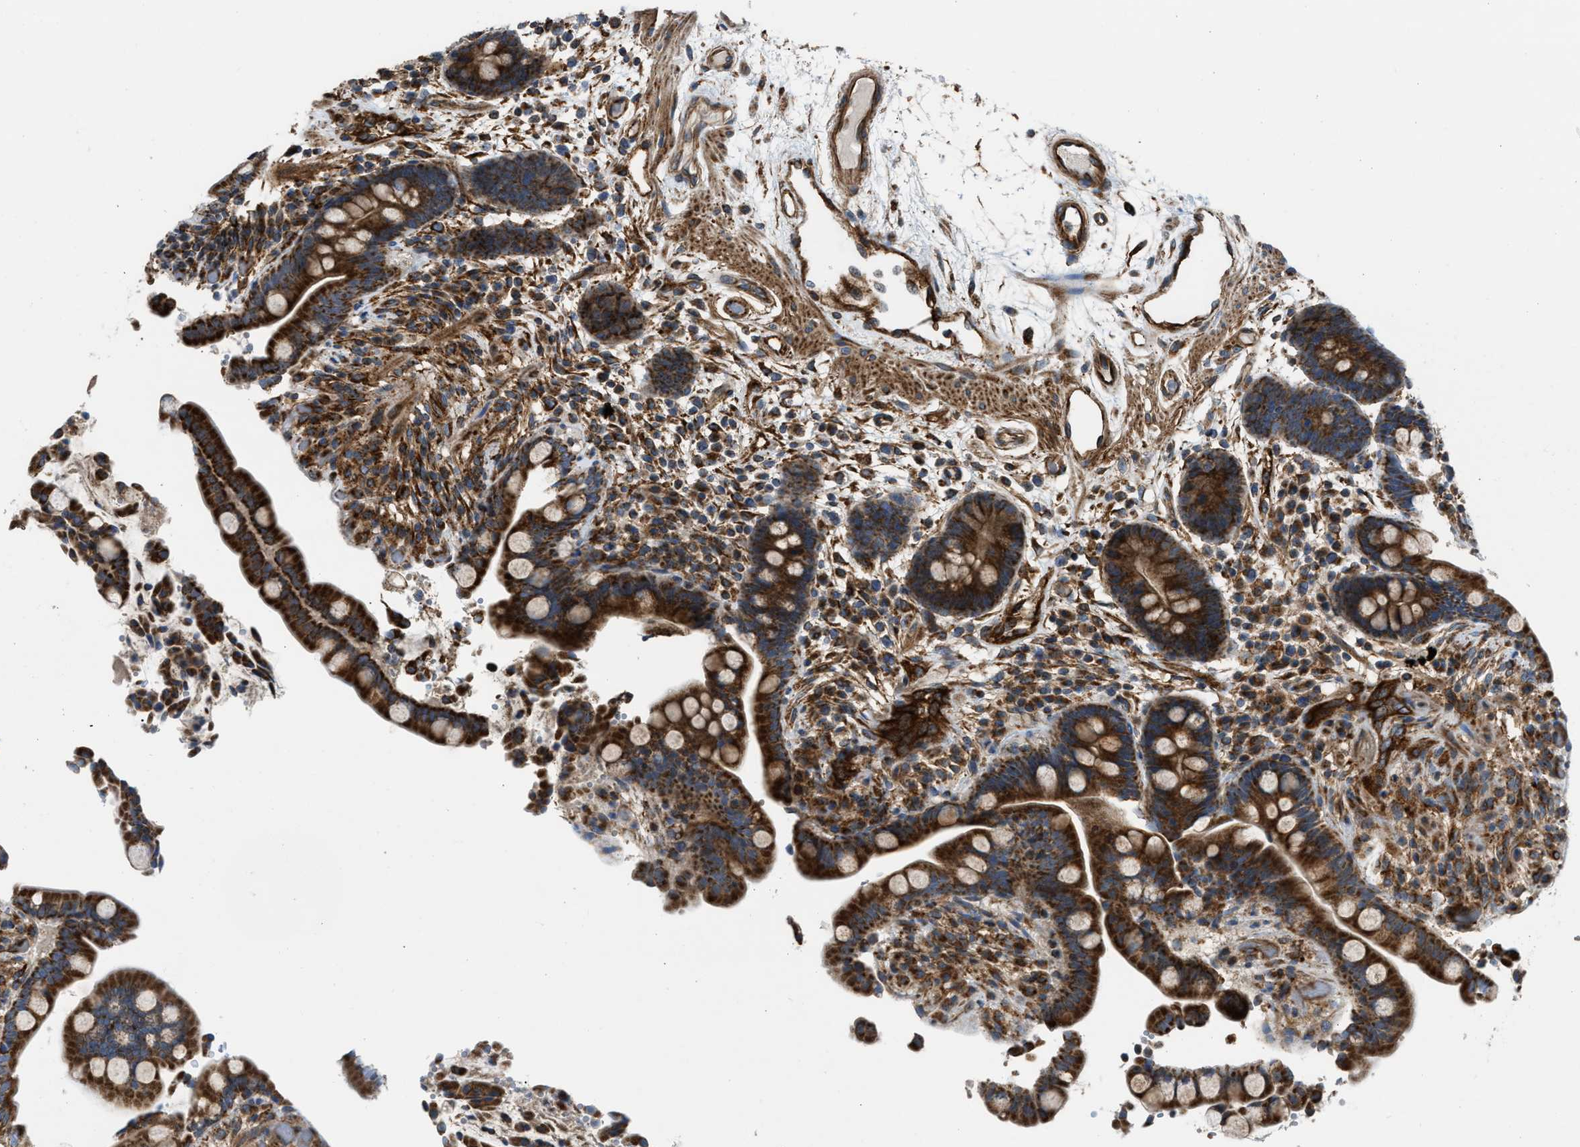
{"staining": {"intensity": "moderate", "quantity": "25%-75%", "location": "cytoplasmic/membranous"}, "tissue": "colon", "cell_type": "Endothelial cells", "image_type": "normal", "snomed": [{"axis": "morphology", "description": "Normal tissue, NOS"}, {"axis": "topography", "description": "Colon"}], "caption": "A brown stain shows moderate cytoplasmic/membranous staining of a protein in endothelial cells of unremarkable human colon. Immunohistochemistry stains the protein in brown and the nuclei are stained blue.", "gene": "SLC10A3", "patient": {"sex": "male", "age": 73}}